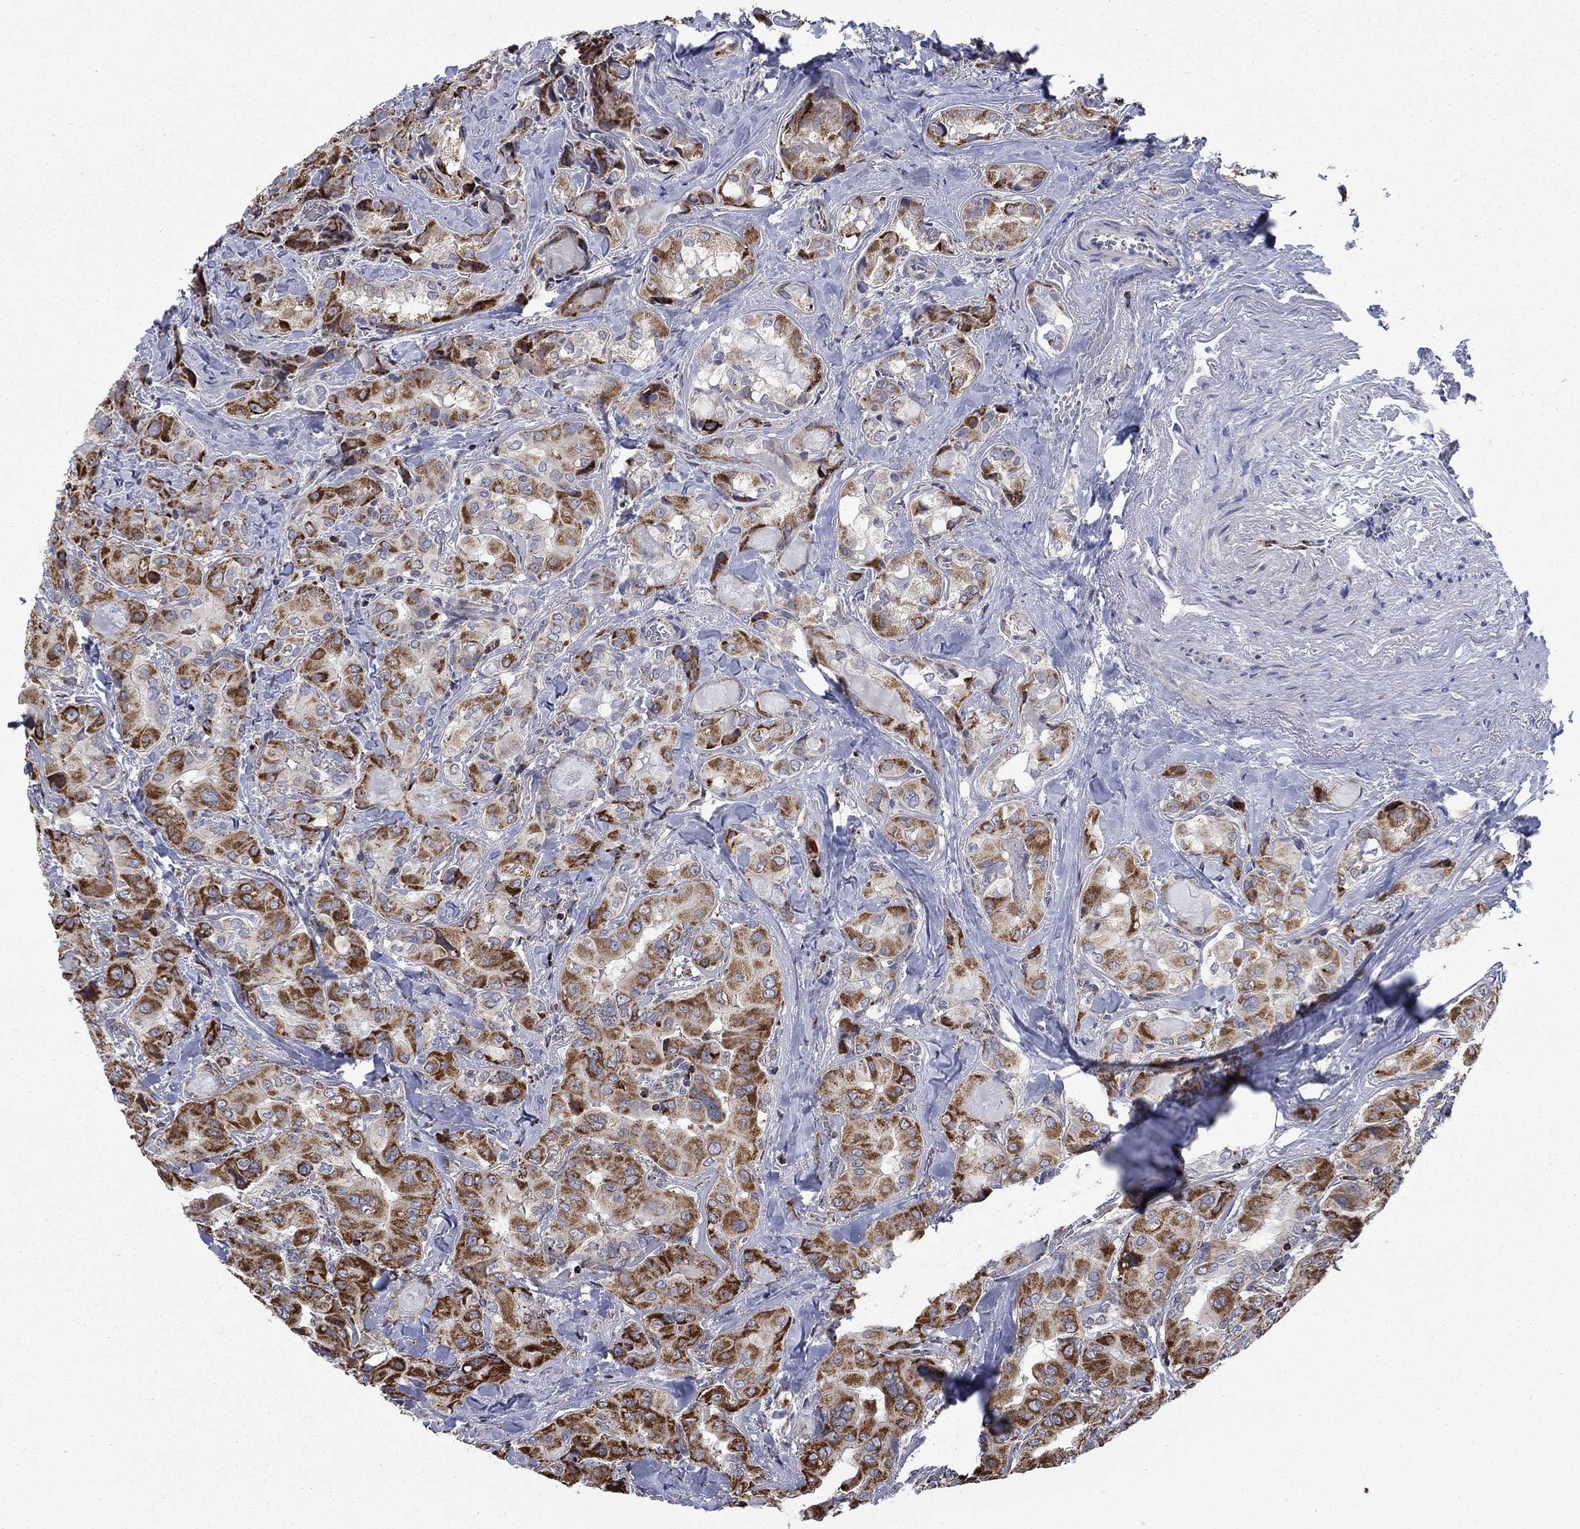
{"staining": {"intensity": "strong", "quantity": ">75%", "location": "cytoplasmic/membranous"}, "tissue": "thyroid cancer", "cell_type": "Tumor cells", "image_type": "cancer", "snomed": [{"axis": "morphology", "description": "Normal tissue, NOS"}, {"axis": "morphology", "description": "Papillary adenocarcinoma, NOS"}, {"axis": "topography", "description": "Thyroid gland"}], "caption": "Immunohistochemical staining of human thyroid papillary adenocarcinoma exhibits strong cytoplasmic/membranous protein staining in approximately >75% of tumor cells.", "gene": "MOAP1", "patient": {"sex": "female", "age": 66}}